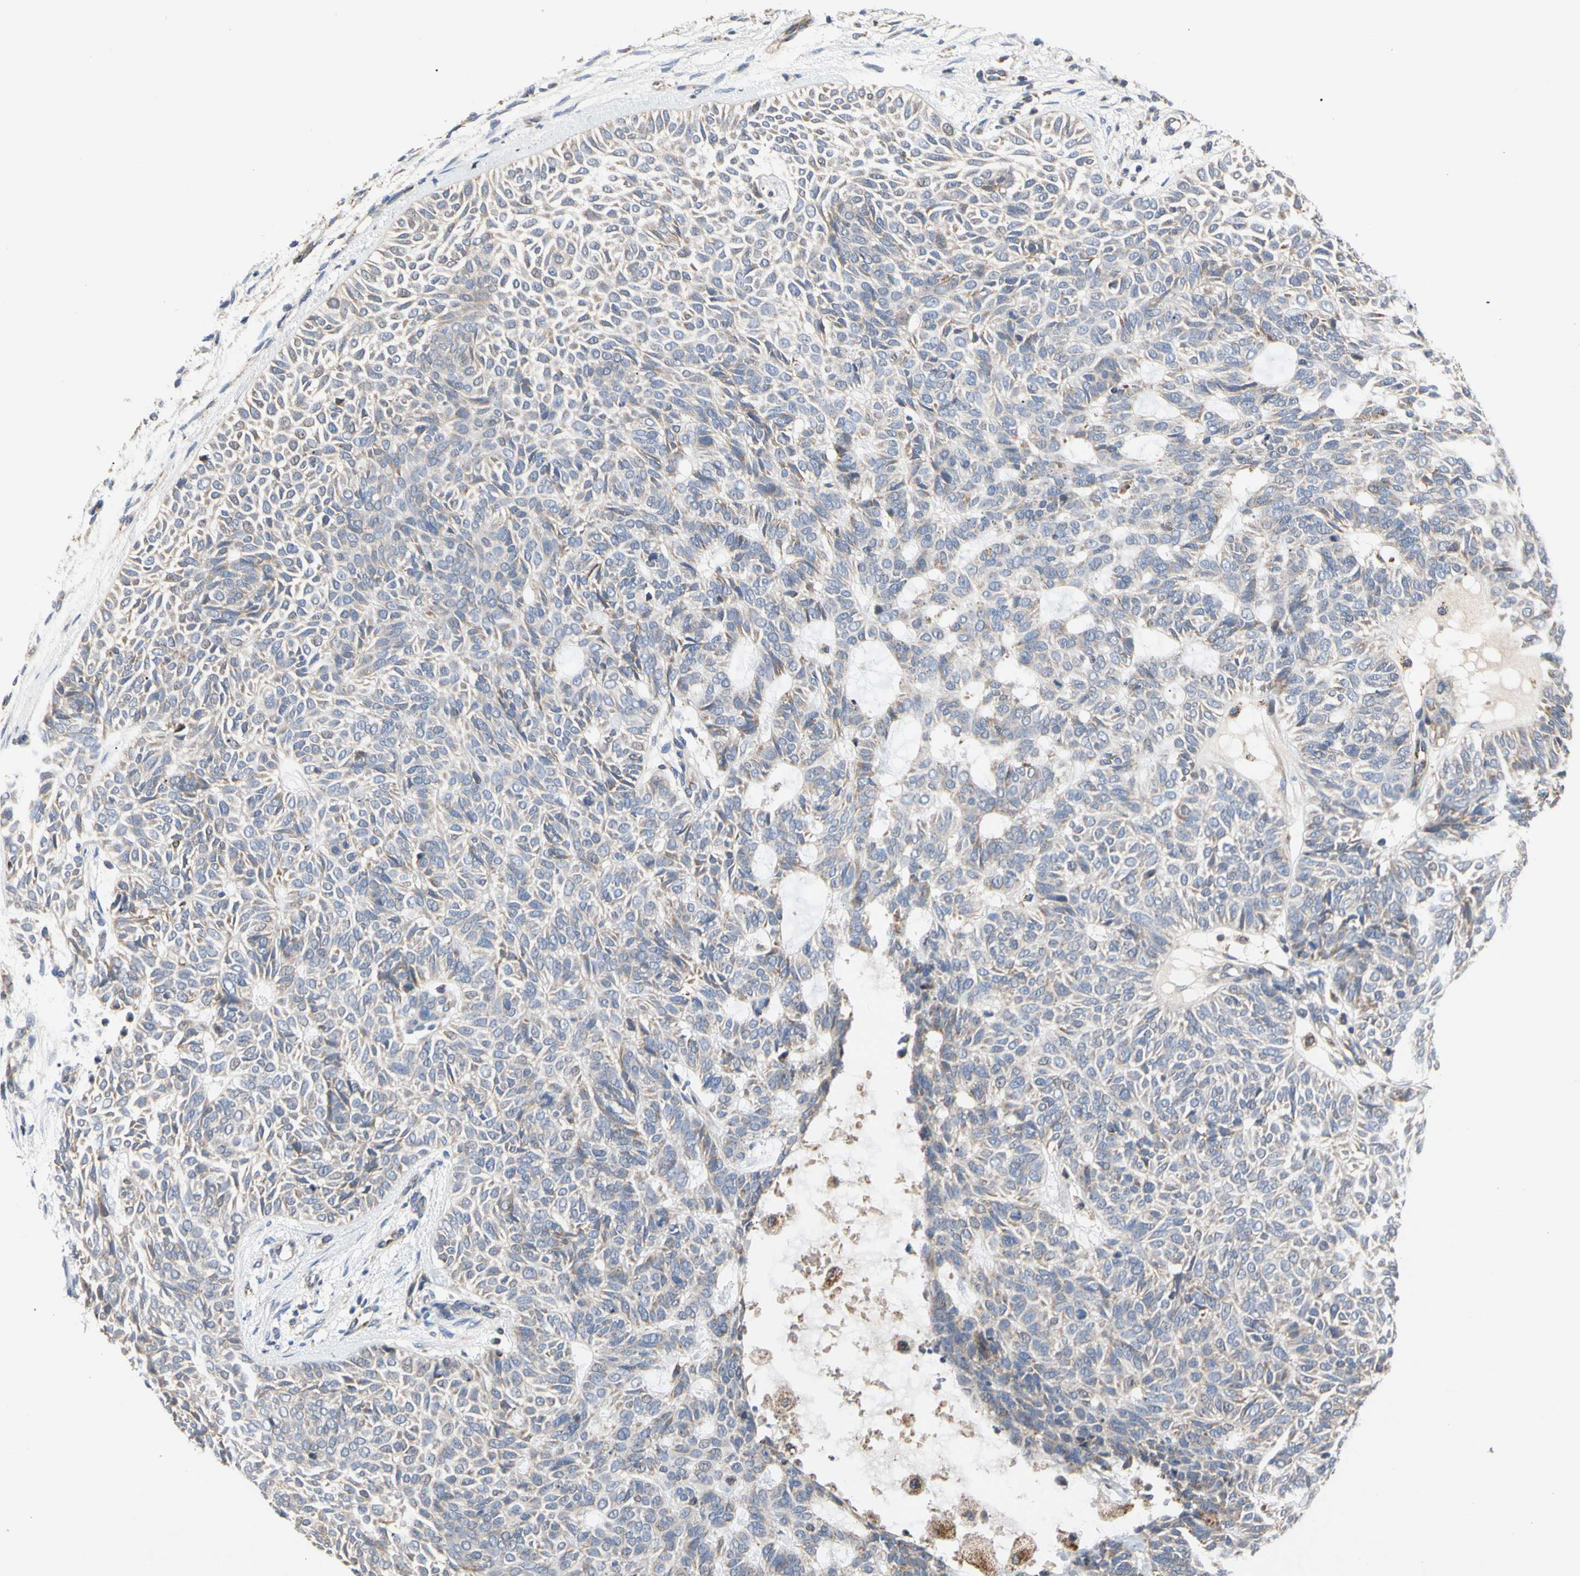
{"staining": {"intensity": "weak", "quantity": ">75%", "location": "cytoplasmic/membranous"}, "tissue": "skin cancer", "cell_type": "Tumor cells", "image_type": "cancer", "snomed": [{"axis": "morphology", "description": "Basal cell carcinoma"}, {"axis": "topography", "description": "Skin"}], "caption": "Weak cytoplasmic/membranous staining is seen in approximately >75% of tumor cells in basal cell carcinoma (skin).", "gene": "GPD2", "patient": {"sex": "male", "age": 87}}